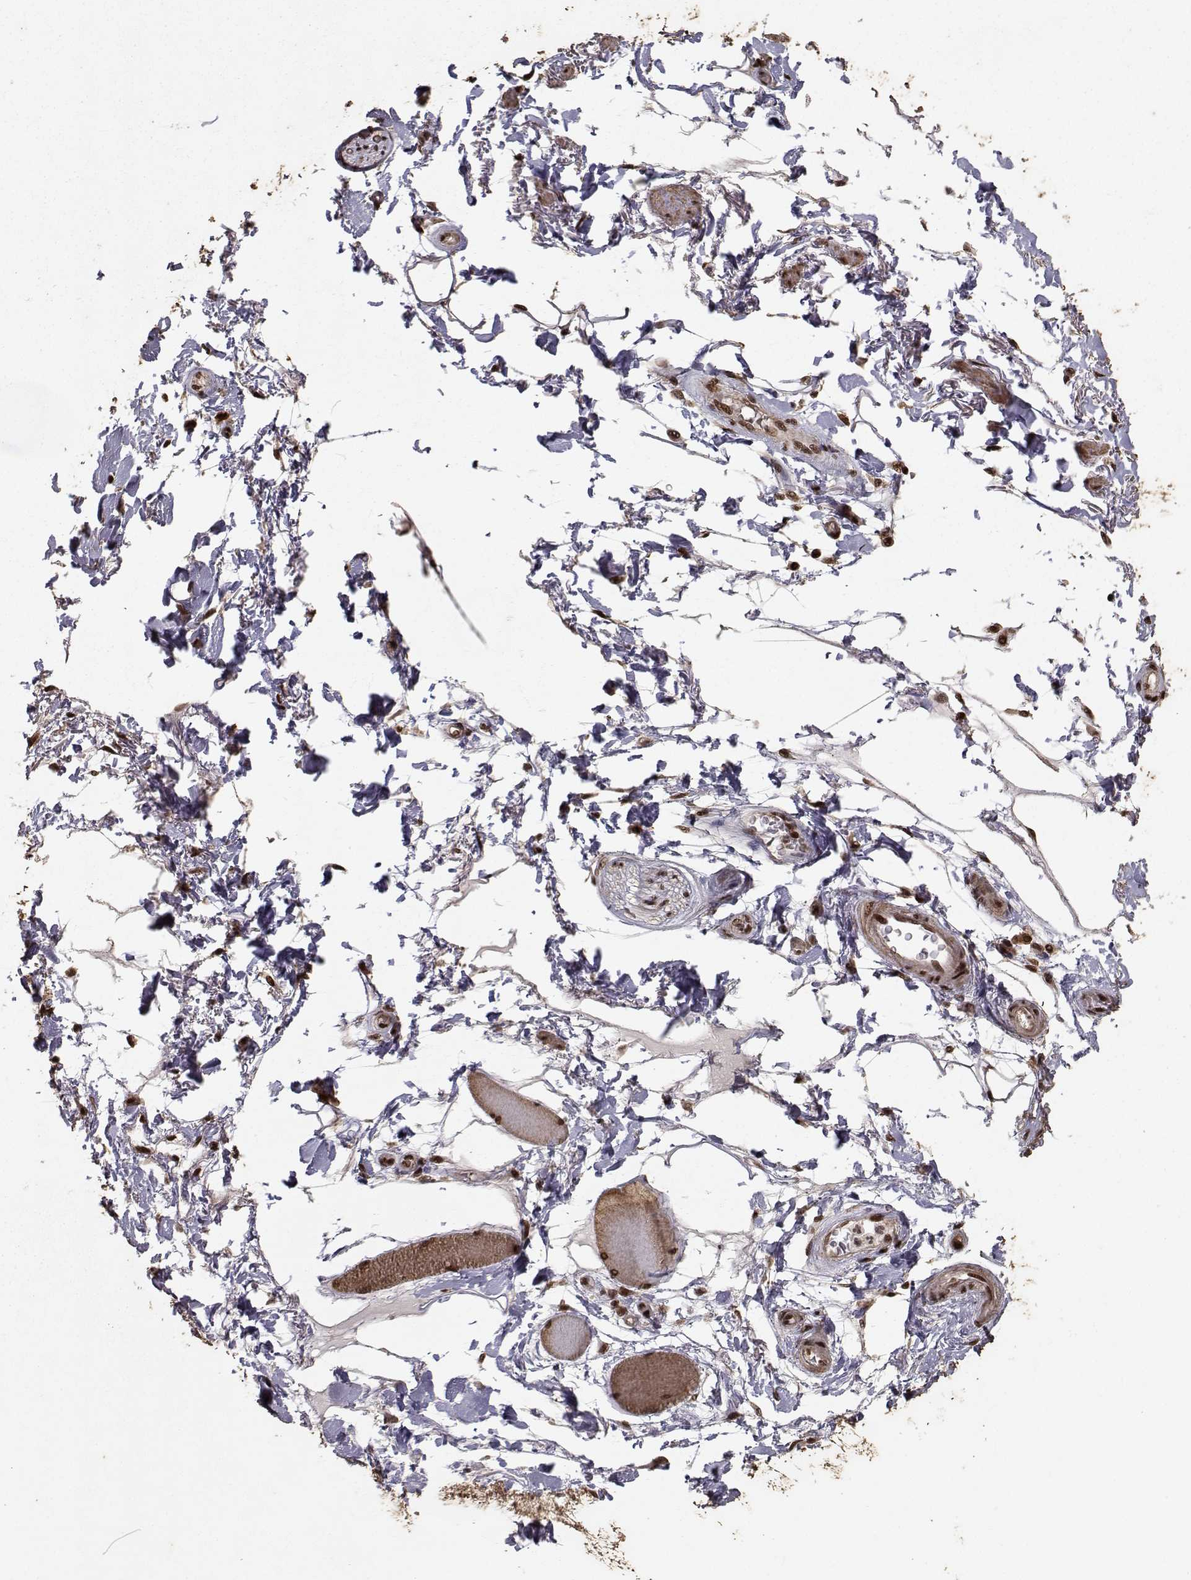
{"staining": {"intensity": "strong", "quantity": ">75%", "location": "nuclear"}, "tissue": "soft tissue", "cell_type": "Fibroblasts", "image_type": "normal", "snomed": [{"axis": "morphology", "description": "Normal tissue, NOS"}, {"axis": "topography", "description": "Skeletal muscle"}, {"axis": "topography", "description": "Anal"}, {"axis": "topography", "description": "Peripheral nerve tissue"}], "caption": "A high amount of strong nuclear staining is present in about >75% of fibroblasts in normal soft tissue.", "gene": "SF1", "patient": {"sex": "male", "age": 53}}